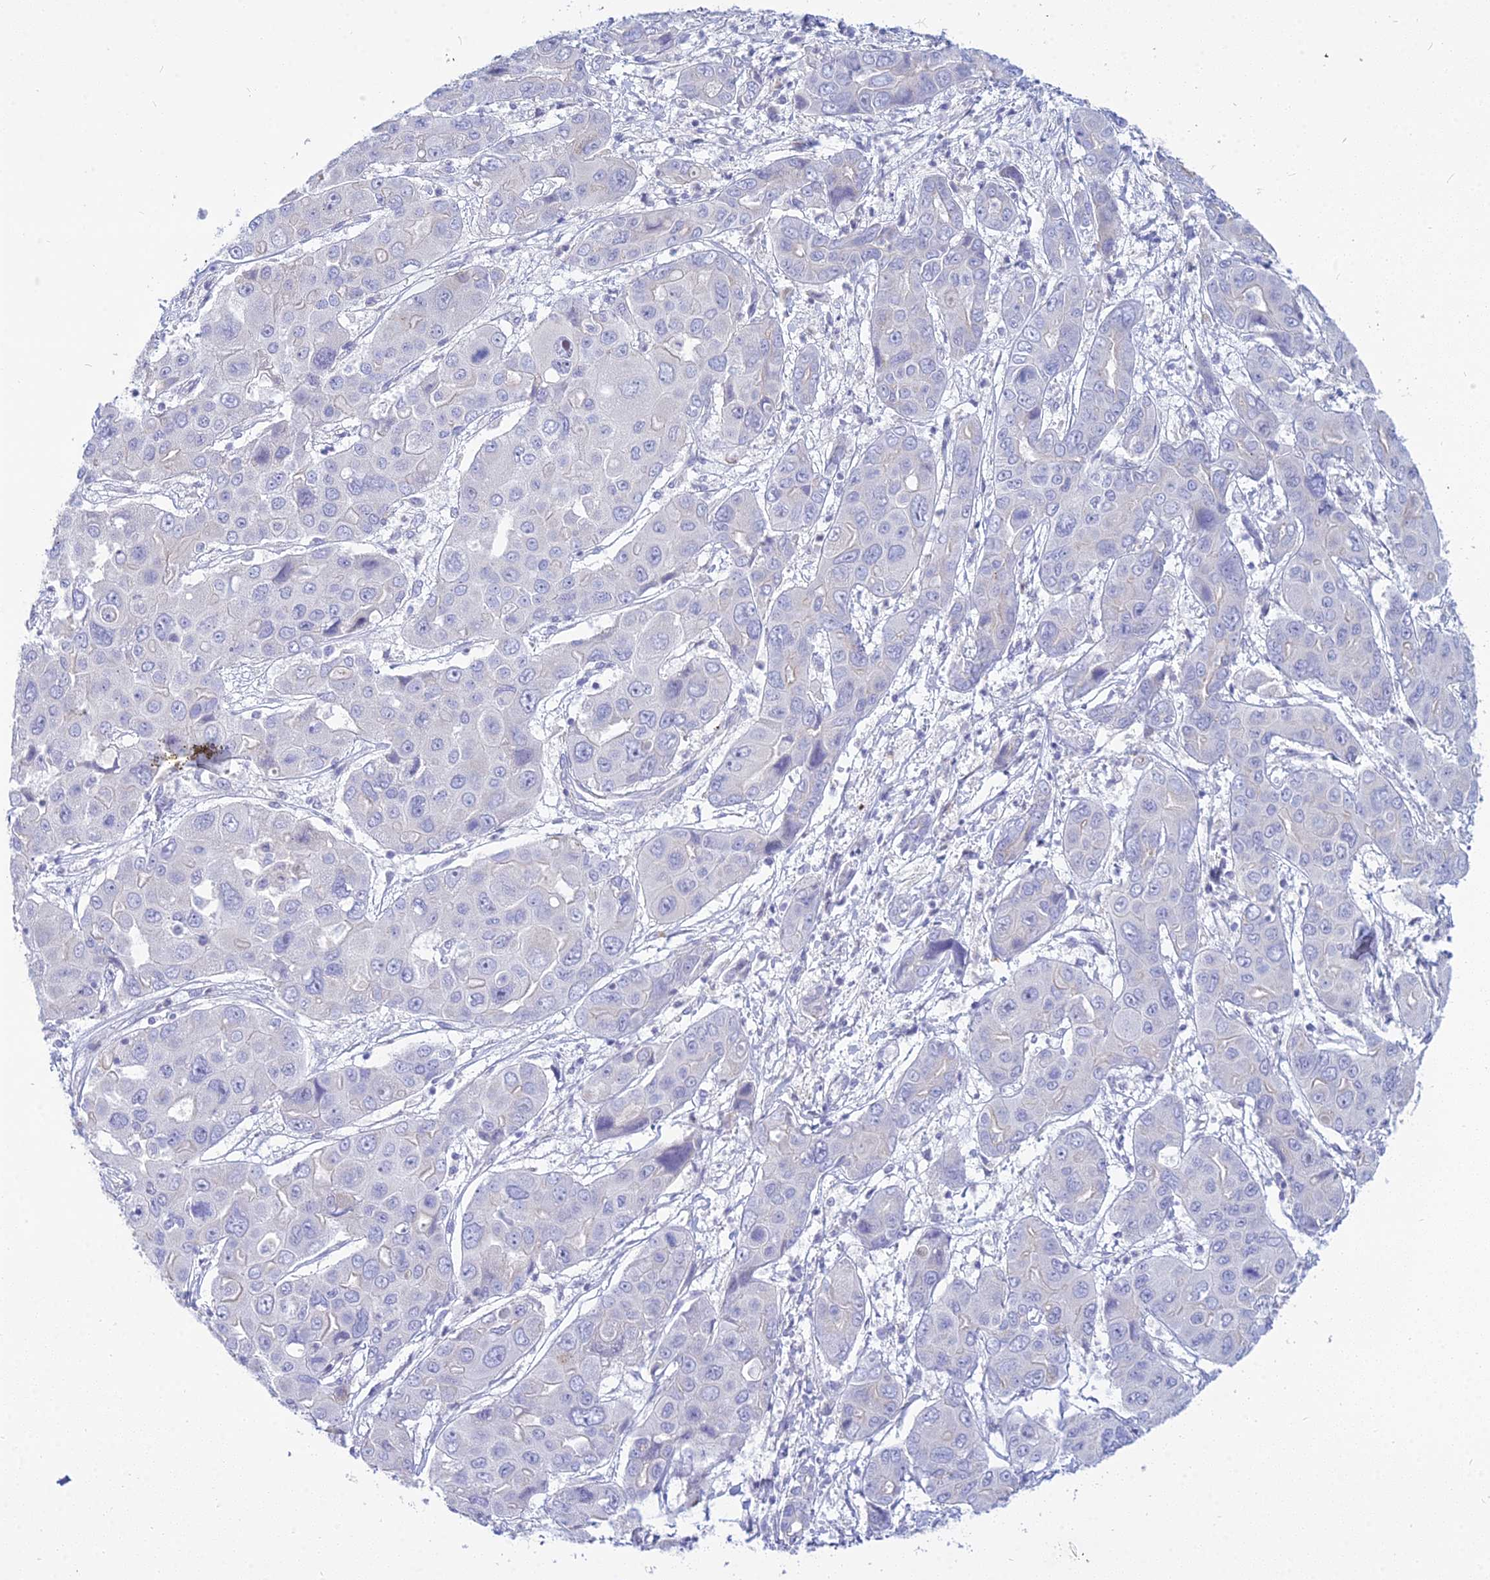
{"staining": {"intensity": "negative", "quantity": "none", "location": "none"}, "tissue": "liver cancer", "cell_type": "Tumor cells", "image_type": "cancer", "snomed": [{"axis": "morphology", "description": "Cholangiocarcinoma"}, {"axis": "topography", "description": "Liver"}], "caption": "Immunohistochemistry (IHC) photomicrograph of human cholangiocarcinoma (liver) stained for a protein (brown), which demonstrates no positivity in tumor cells.", "gene": "SMIM24", "patient": {"sex": "male", "age": 67}}